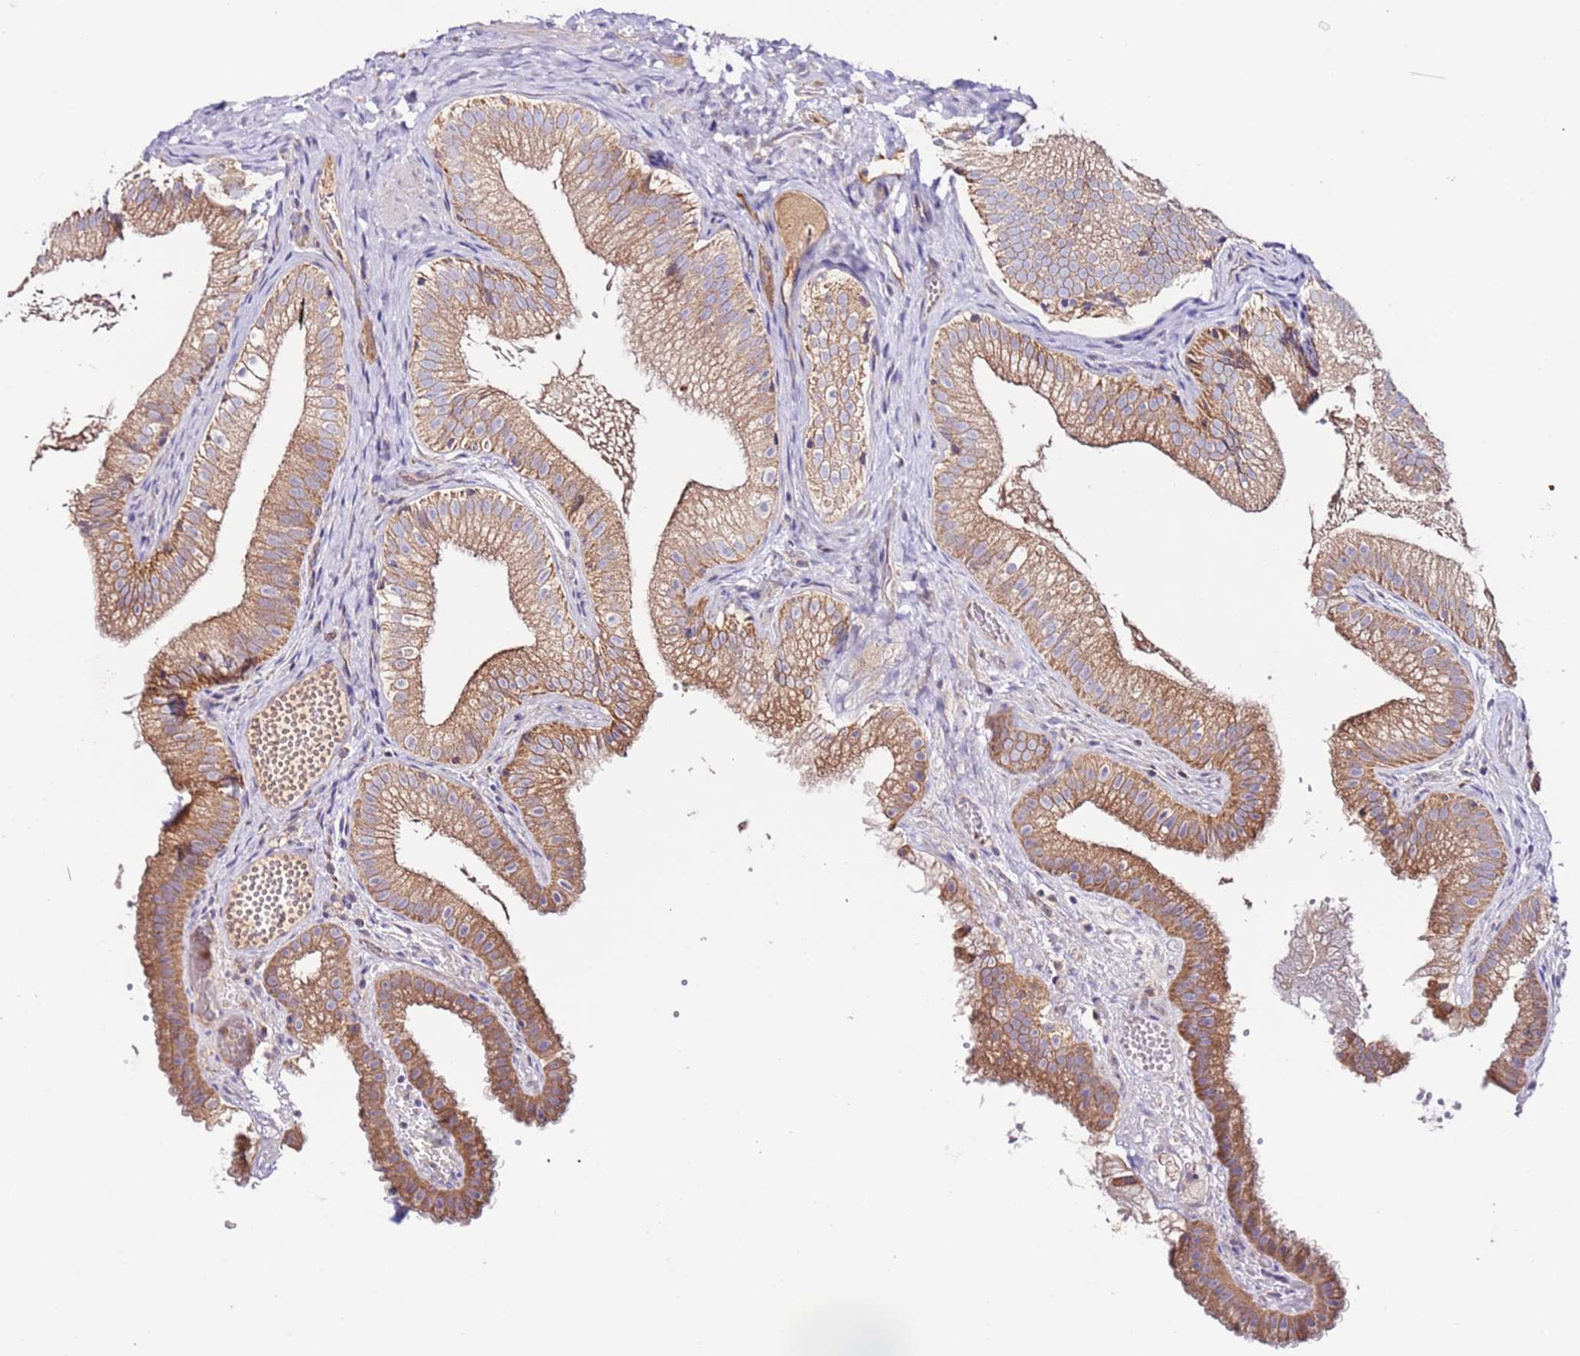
{"staining": {"intensity": "moderate", "quantity": ">75%", "location": "cytoplasmic/membranous"}, "tissue": "gallbladder", "cell_type": "Glandular cells", "image_type": "normal", "snomed": [{"axis": "morphology", "description": "Normal tissue, NOS"}, {"axis": "topography", "description": "Gallbladder"}], "caption": "Human gallbladder stained with a protein marker reveals moderate staining in glandular cells.", "gene": "FLVCR1", "patient": {"sex": "female", "age": 30}}